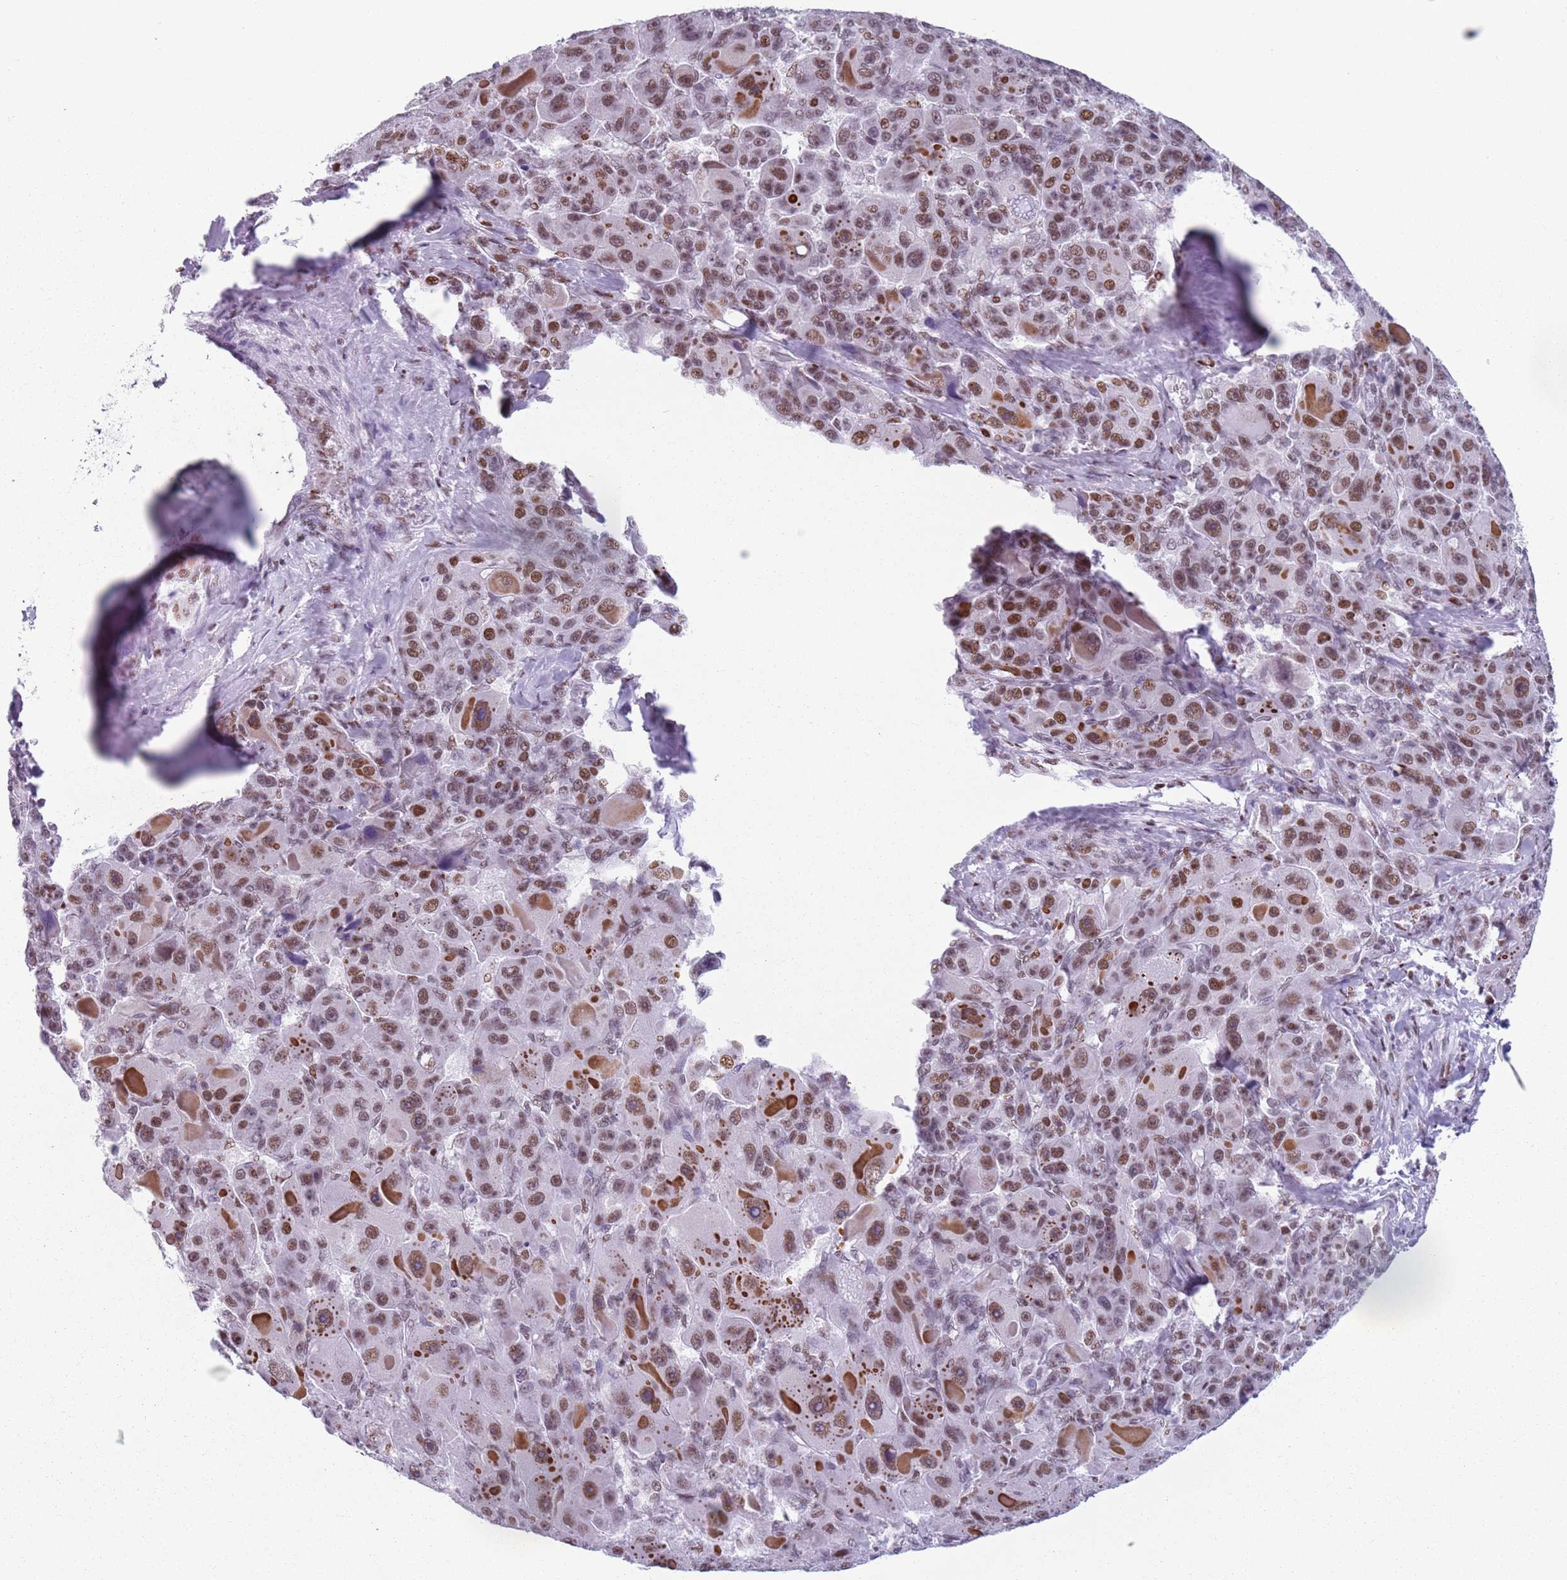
{"staining": {"intensity": "moderate", "quantity": ">75%", "location": "nuclear"}, "tissue": "liver cancer", "cell_type": "Tumor cells", "image_type": "cancer", "snomed": [{"axis": "morphology", "description": "Carcinoma, Hepatocellular, NOS"}, {"axis": "topography", "description": "Liver"}], "caption": "Approximately >75% of tumor cells in liver cancer (hepatocellular carcinoma) demonstrate moderate nuclear protein expression as visualized by brown immunohistochemical staining.", "gene": "FAM104B", "patient": {"sex": "male", "age": 76}}